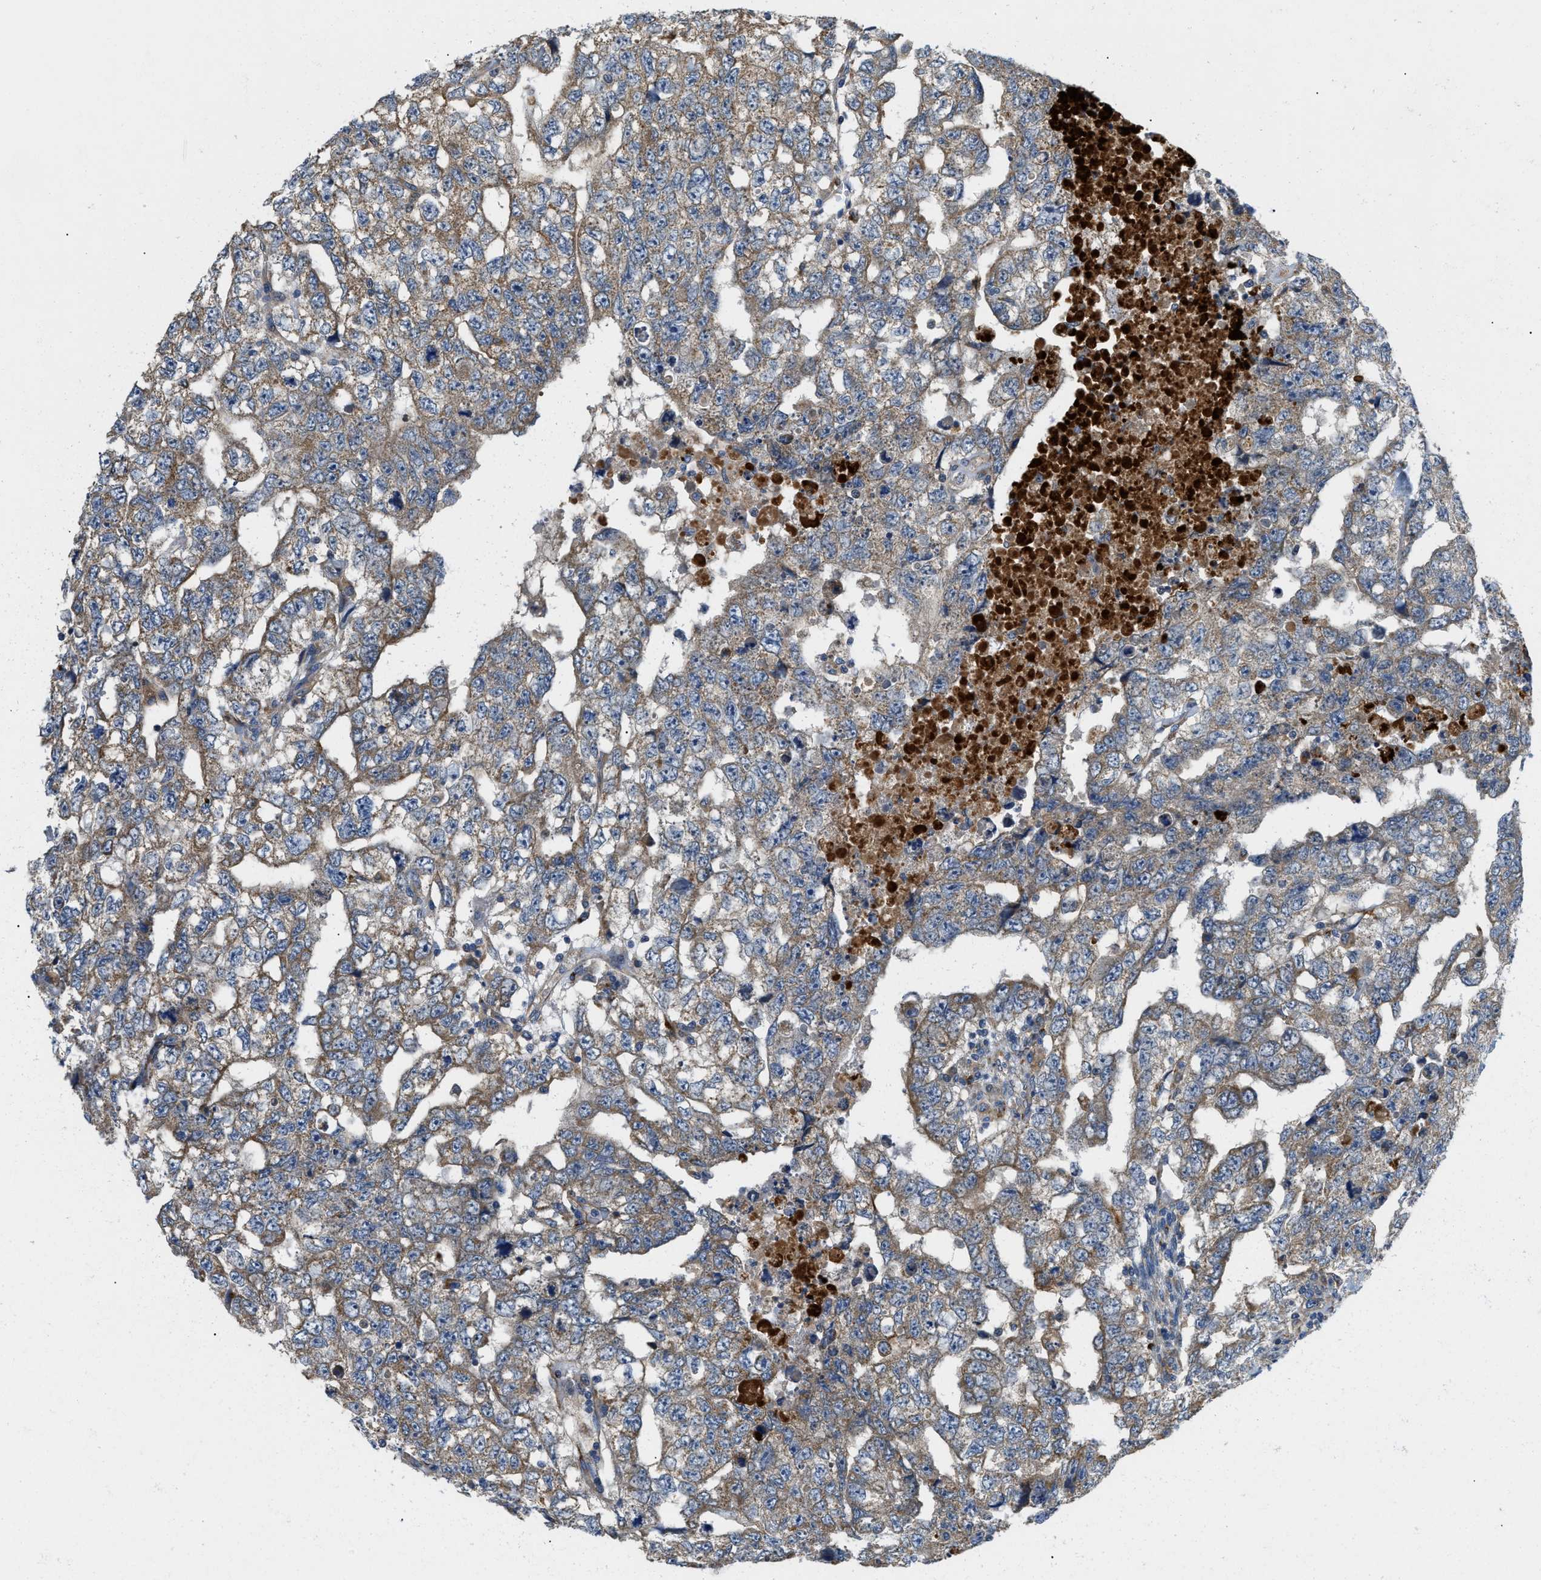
{"staining": {"intensity": "weak", "quantity": ">75%", "location": "cytoplasmic/membranous"}, "tissue": "testis cancer", "cell_type": "Tumor cells", "image_type": "cancer", "snomed": [{"axis": "morphology", "description": "Carcinoma, Embryonal, NOS"}, {"axis": "topography", "description": "Testis"}], "caption": "Immunohistochemical staining of human testis embryonal carcinoma exhibits low levels of weak cytoplasmic/membranous protein expression in about >75% of tumor cells.", "gene": "ZNF599", "patient": {"sex": "male", "age": 36}}